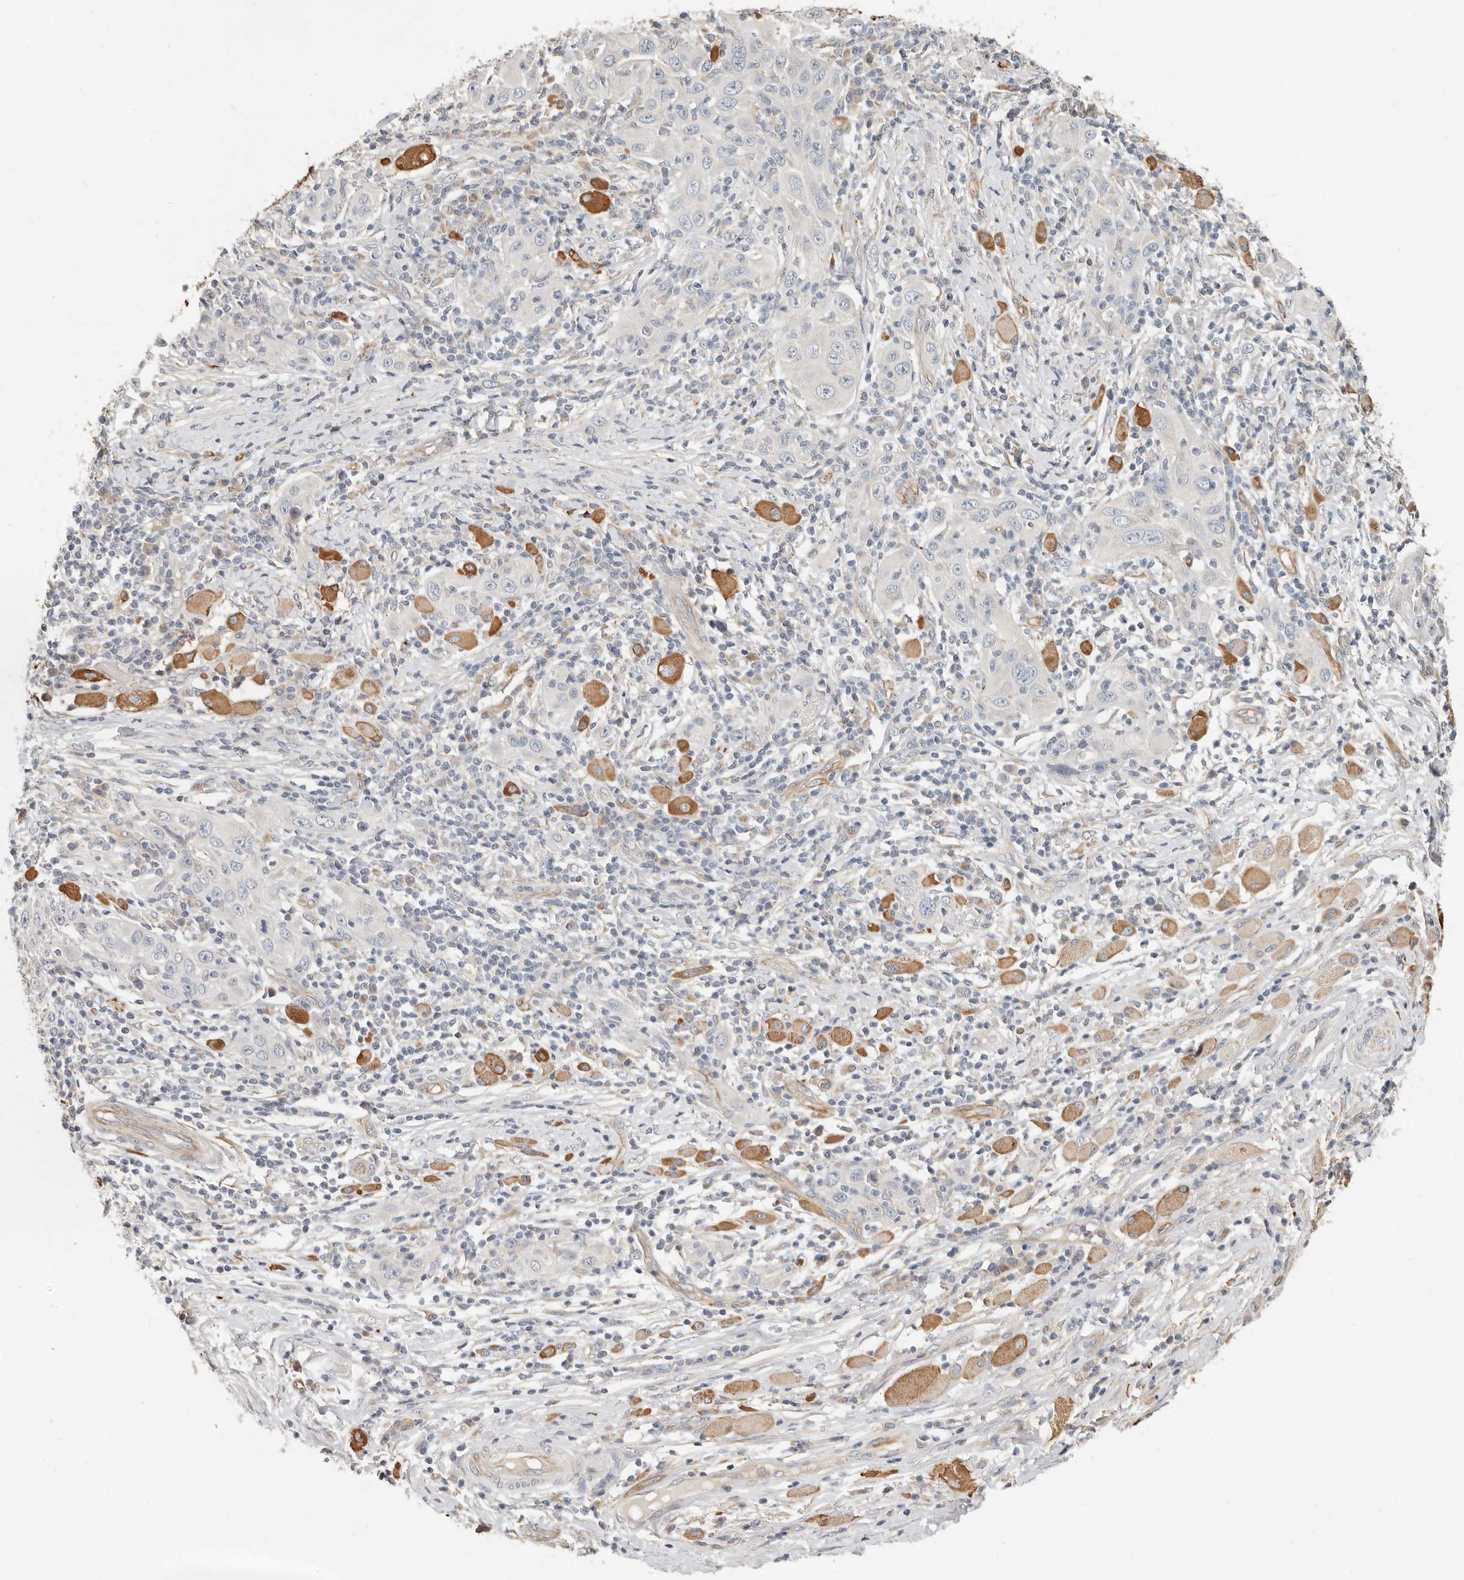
{"staining": {"intensity": "negative", "quantity": "none", "location": "none"}, "tissue": "skin cancer", "cell_type": "Tumor cells", "image_type": "cancer", "snomed": [{"axis": "morphology", "description": "Squamous cell carcinoma, NOS"}, {"axis": "topography", "description": "Skin"}], "caption": "Human squamous cell carcinoma (skin) stained for a protein using immunohistochemistry exhibits no positivity in tumor cells.", "gene": "SPRING1", "patient": {"sex": "female", "age": 88}}